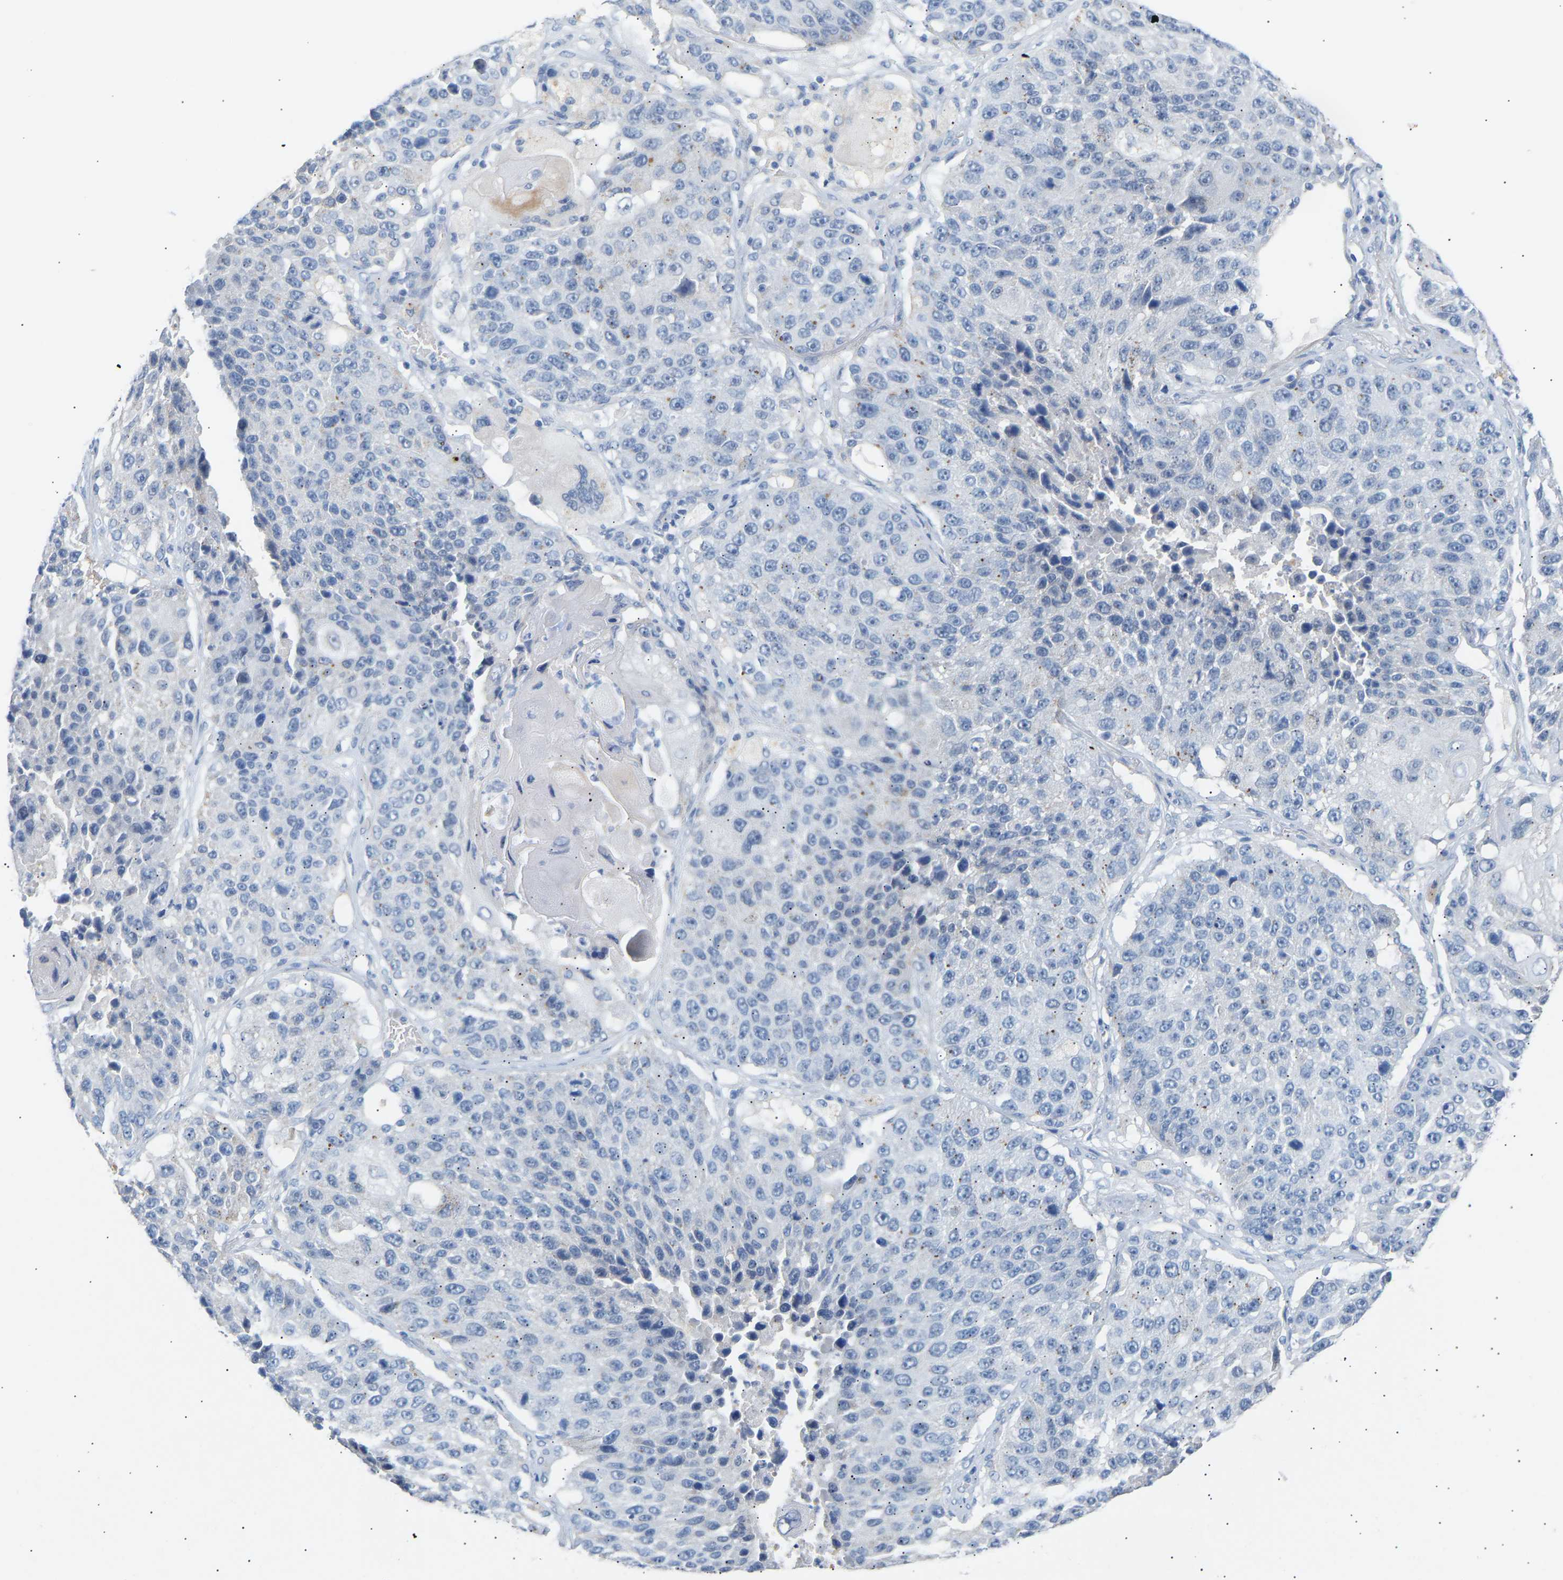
{"staining": {"intensity": "negative", "quantity": "none", "location": "none"}, "tissue": "lung cancer", "cell_type": "Tumor cells", "image_type": "cancer", "snomed": [{"axis": "morphology", "description": "Squamous cell carcinoma, NOS"}, {"axis": "topography", "description": "Lung"}], "caption": "Squamous cell carcinoma (lung) was stained to show a protein in brown. There is no significant expression in tumor cells.", "gene": "PEX1", "patient": {"sex": "male", "age": 61}}